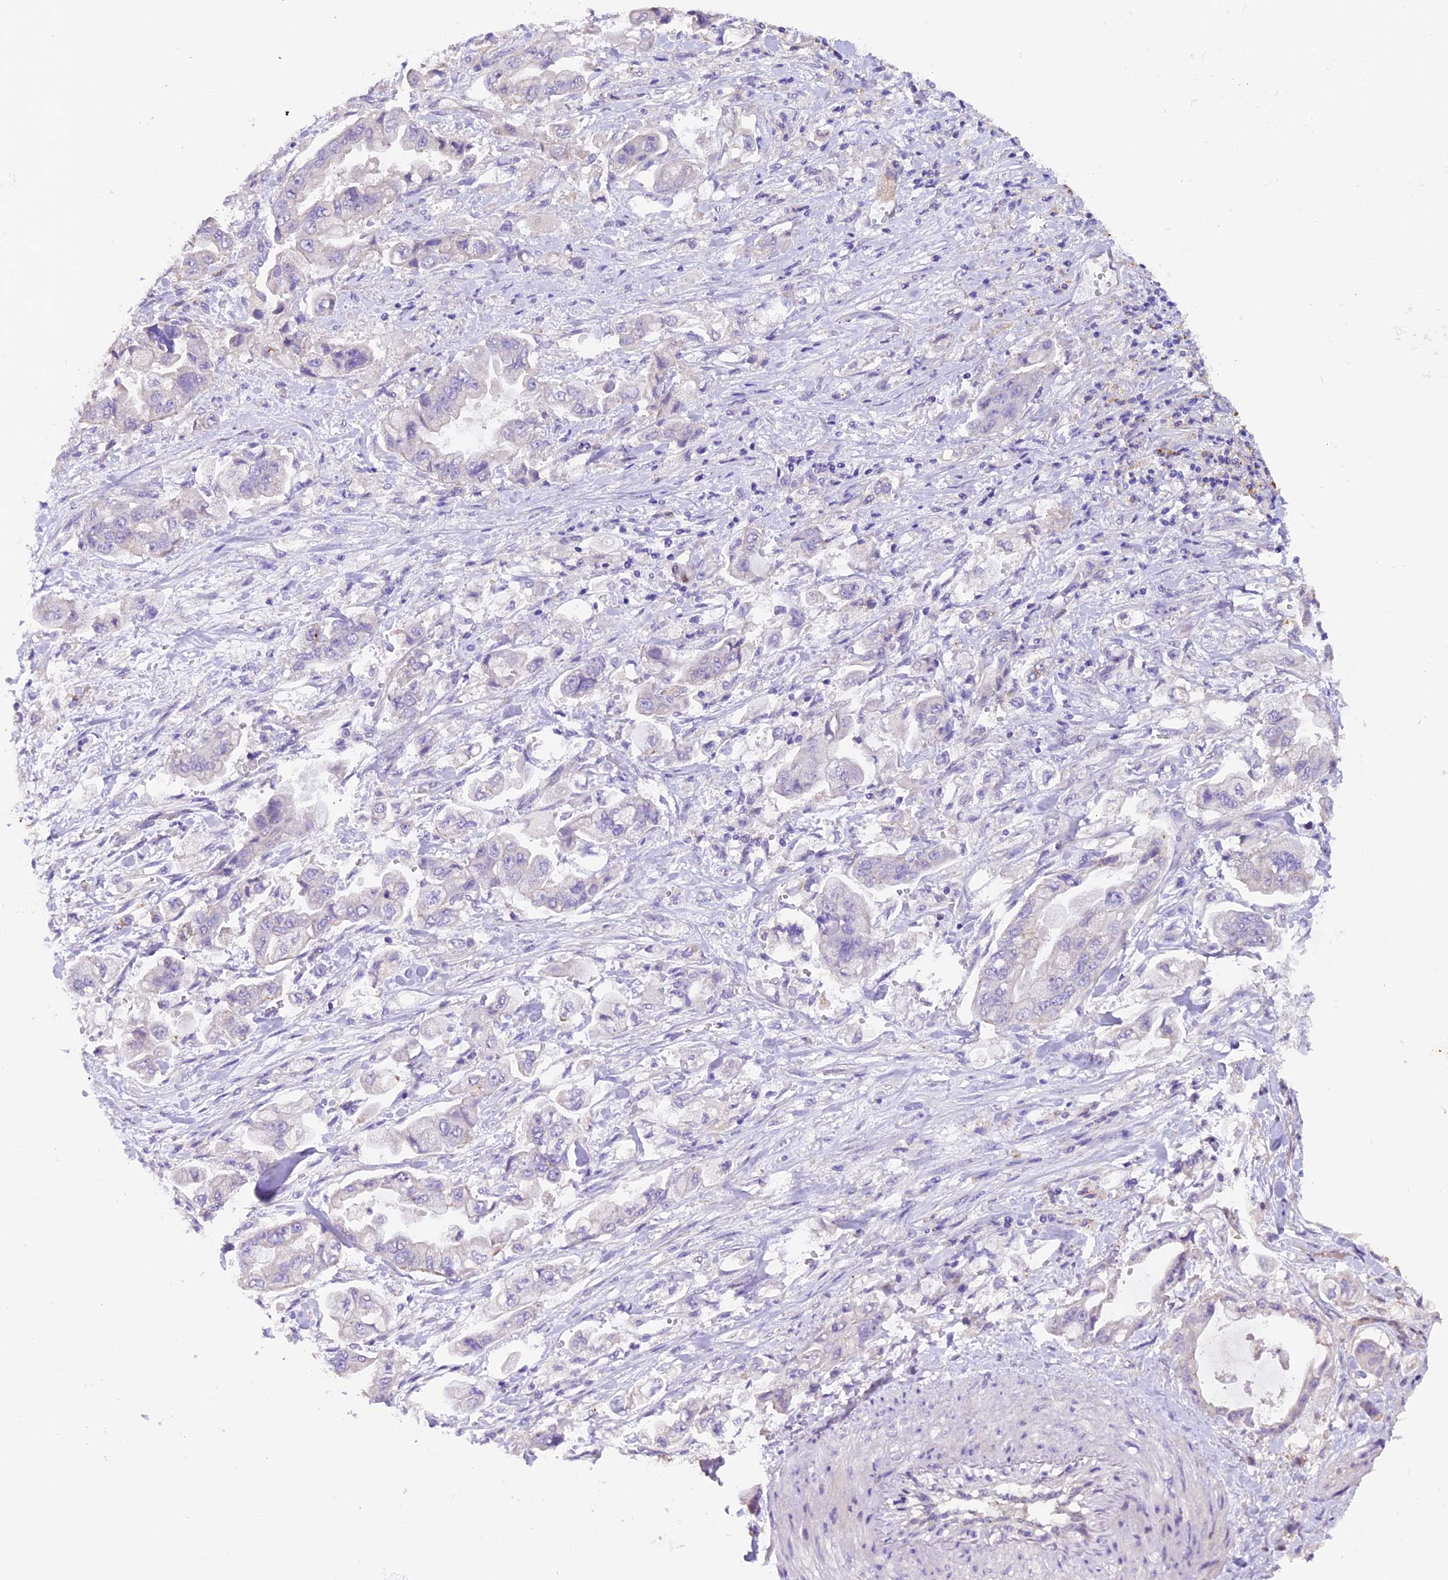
{"staining": {"intensity": "negative", "quantity": "none", "location": "none"}, "tissue": "stomach cancer", "cell_type": "Tumor cells", "image_type": "cancer", "snomed": [{"axis": "morphology", "description": "Adenocarcinoma, NOS"}, {"axis": "topography", "description": "Stomach"}], "caption": "High magnification brightfield microscopy of stomach cancer (adenocarcinoma) stained with DAB (3,3'-diaminobenzidine) (brown) and counterstained with hematoxylin (blue): tumor cells show no significant staining.", "gene": "NCK2", "patient": {"sex": "male", "age": 62}}